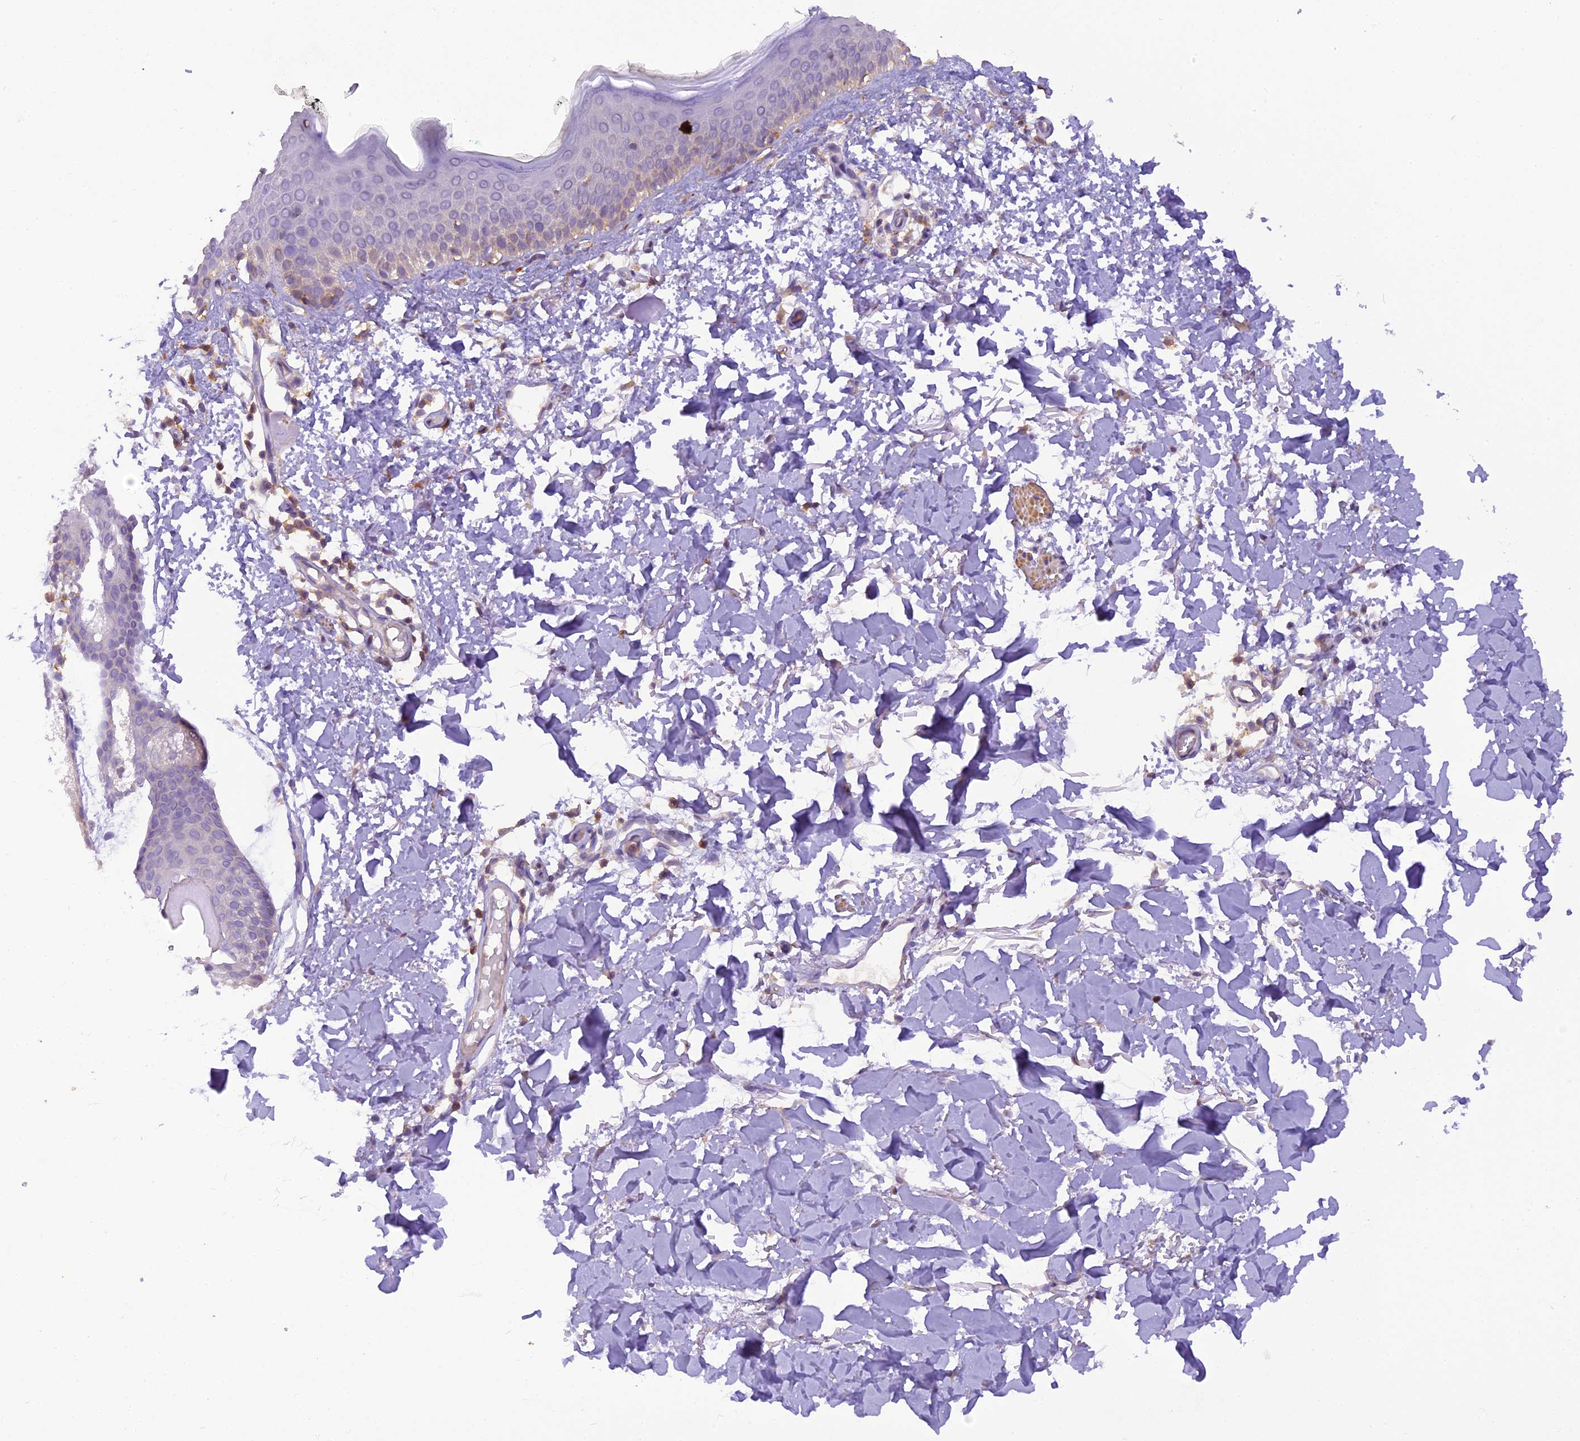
{"staining": {"intensity": "weak", "quantity": ">75%", "location": "cytoplasmic/membranous"}, "tissue": "skin", "cell_type": "Fibroblasts", "image_type": "normal", "snomed": [{"axis": "morphology", "description": "Normal tissue, NOS"}, {"axis": "topography", "description": "Skin"}], "caption": "The immunohistochemical stain labels weak cytoplasmic/membranous expression in fibroblasts of unremarkable skin.", "gene": "STOML1", "patient": {"sex": "male", "age": 62}}